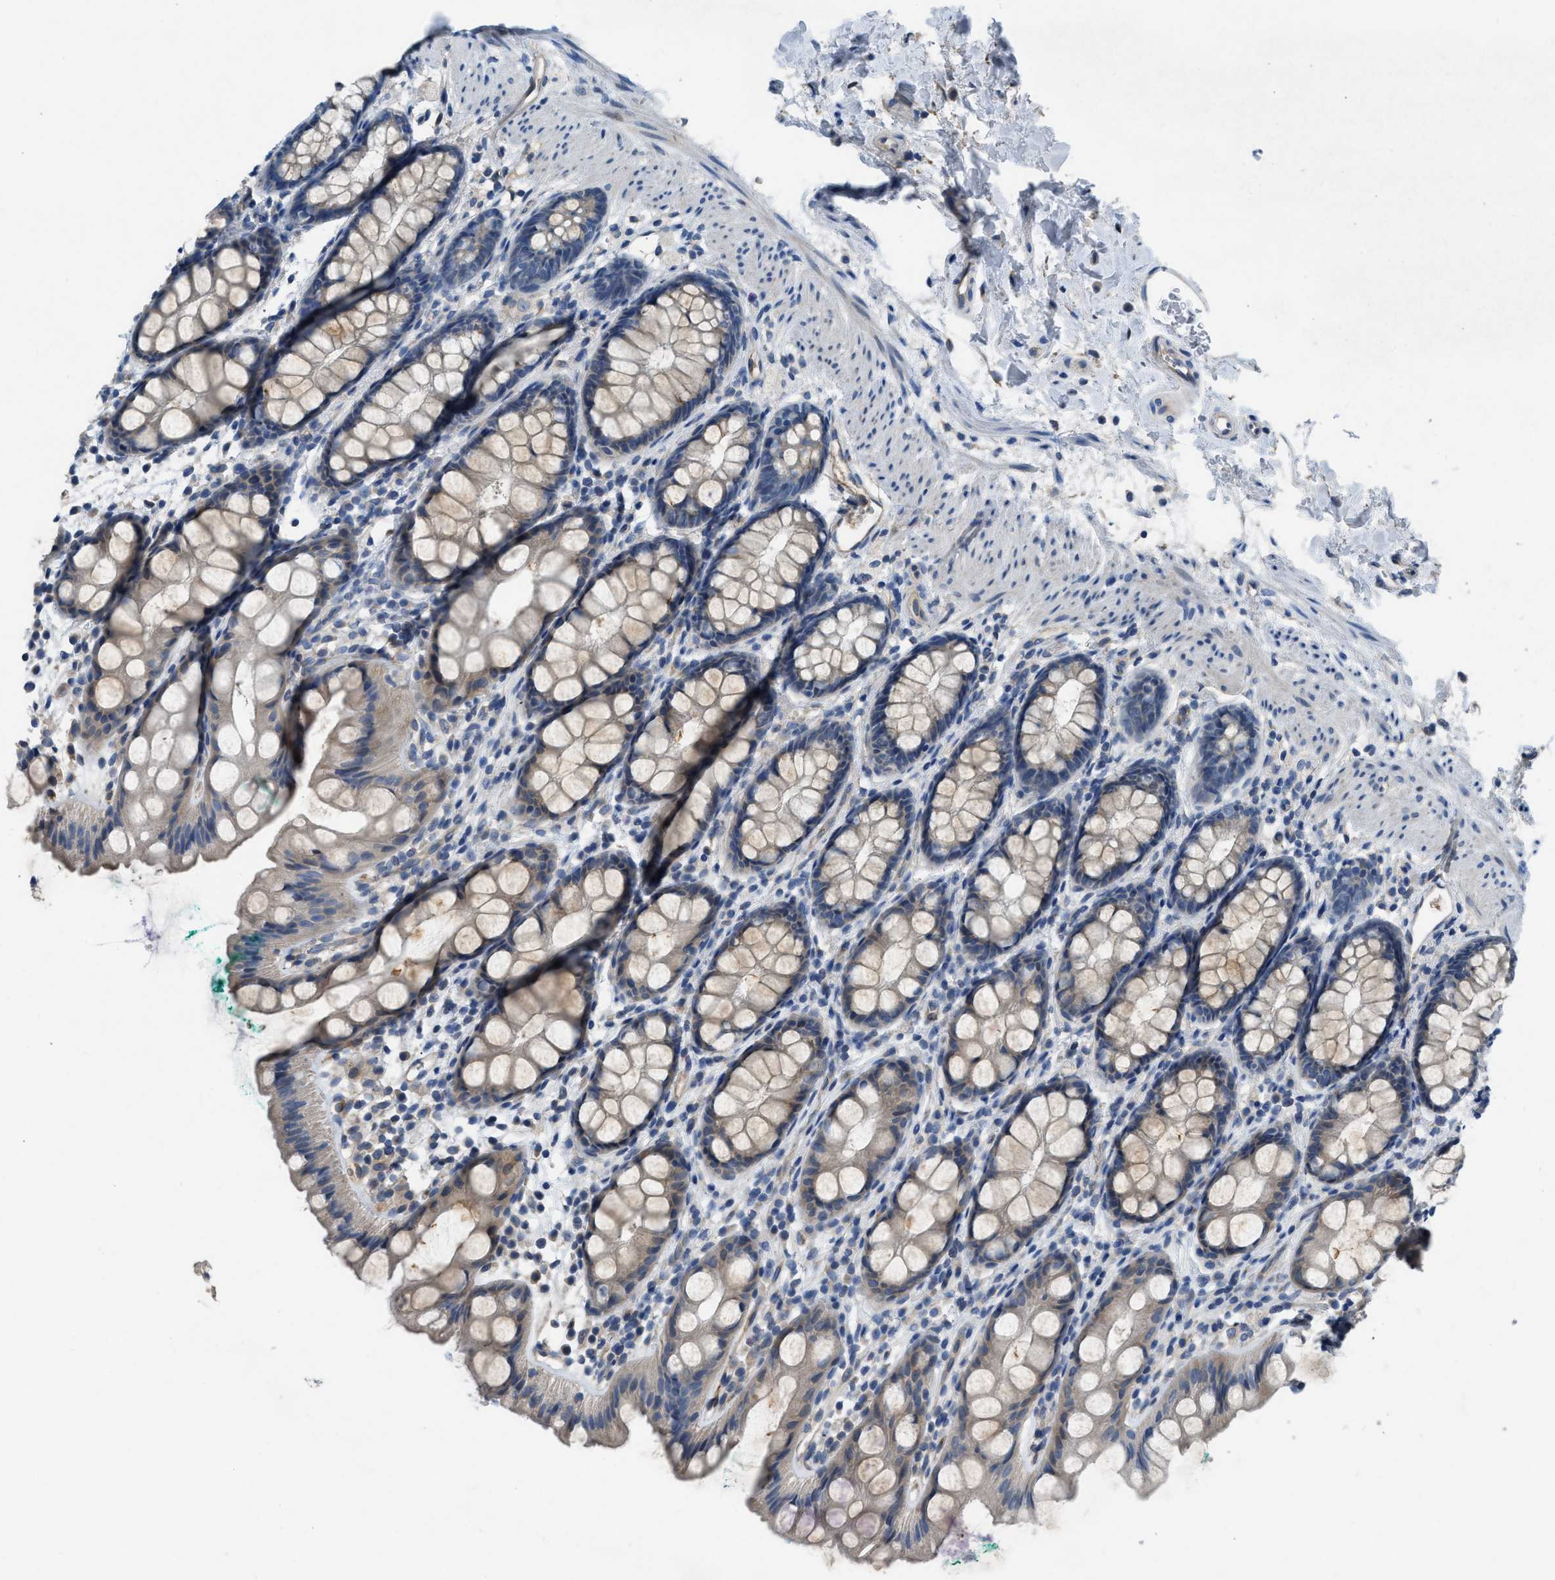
{"staining": {"intensity": "weak", "quantity": "25%-75%", "location": "cytoplasmic/membranous"}, "tissue": "rectum", "cell_type": "Glandular cells", "image_type": "normal", "snomed": [{"axis": "morphology", "description": "Normal tissue, NOS"}, {"axis": "topography", "description": "Rectum"}], "caption": "Immunohistochemical staining of unremarkable rectum demonstrates 25%-75% levels of weak cytoplasmic/membranous protein expression in approximately 25%-75% of glandular cells.", "gene": "GGCX", "patient": {"sex": "female", "age": 65}}